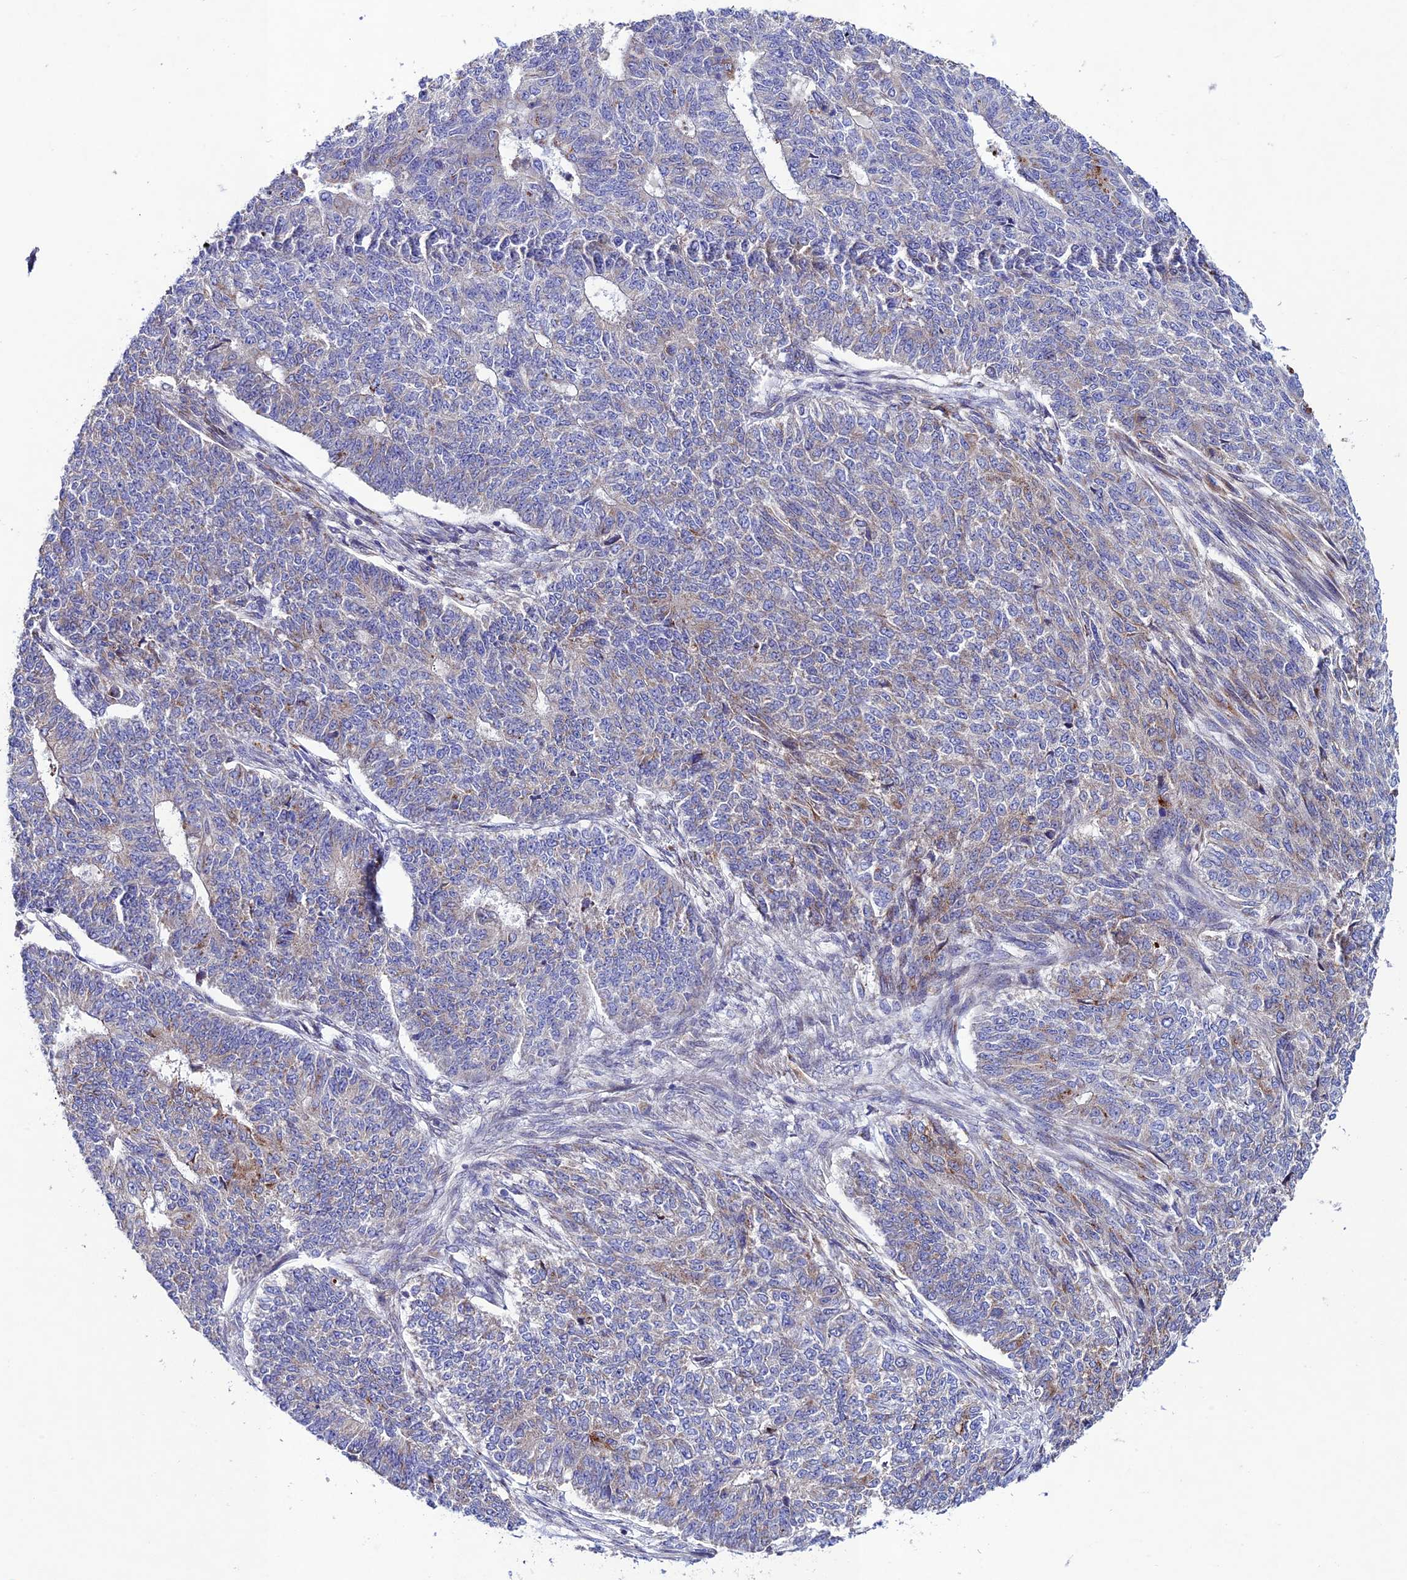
{"staining": {"intensity": "weak", "quantity": "25%-75%", "location": "cytoplasmic/membranous"}, "tissue": "endometrial cancer", "cell_type": "Tumor cells", "image_type": "cancer", "snomed": [{"axis": "morphology", "description": "Adenocarcinoma, NOS"}, {"axis": "topography", "description": "Endometrium"}], "caption": "IHC image of endometrial cancer stained for a protein (brown), which reveals low levels of weak cytoplasmic/membranous expression in approximately 25%-75% of tumor cells.", "gene": "OR51Q1", "patient": {"sex": "female", "age": 32}}